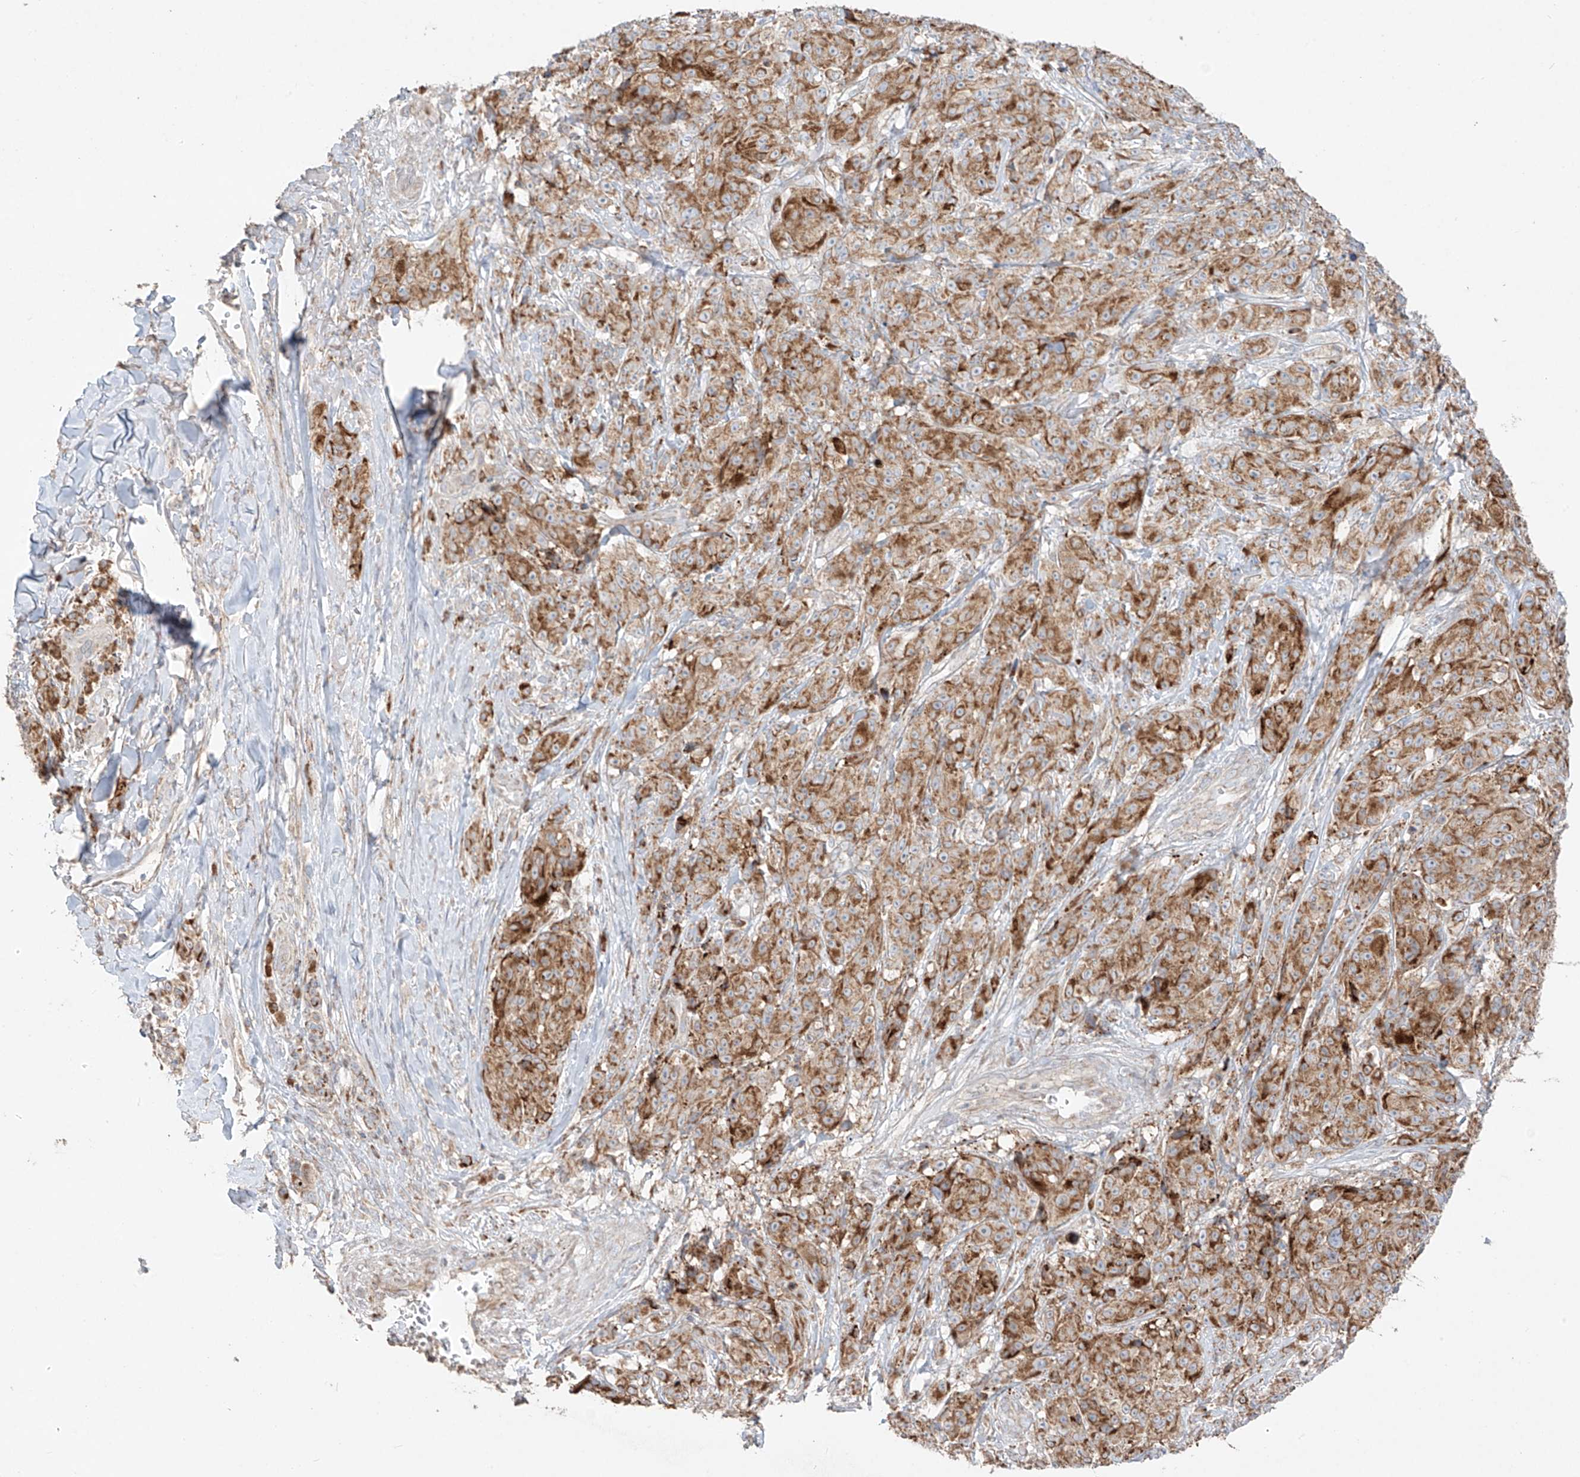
{"staining": {"intensity": "moderate", "quantity": ">75%", "location": "cytoplasmic/membranous"}, "tissue": "melanoma", "cell_type": "Tumor cells", "image_type": "cancer", "snomed": [{"axis": "morphology", "description": "Malignant melanoma, NOS"}, {"axis": "topography", "description": "Skin"}], "caption": "This is a histology image of IHC staining of malignant melanoma, which shows moderate positivity in the cytoplasmic/membranous of tumor cells.", "gene": "COLGALT2", "patient": {"sex": "male", "age": 73}}